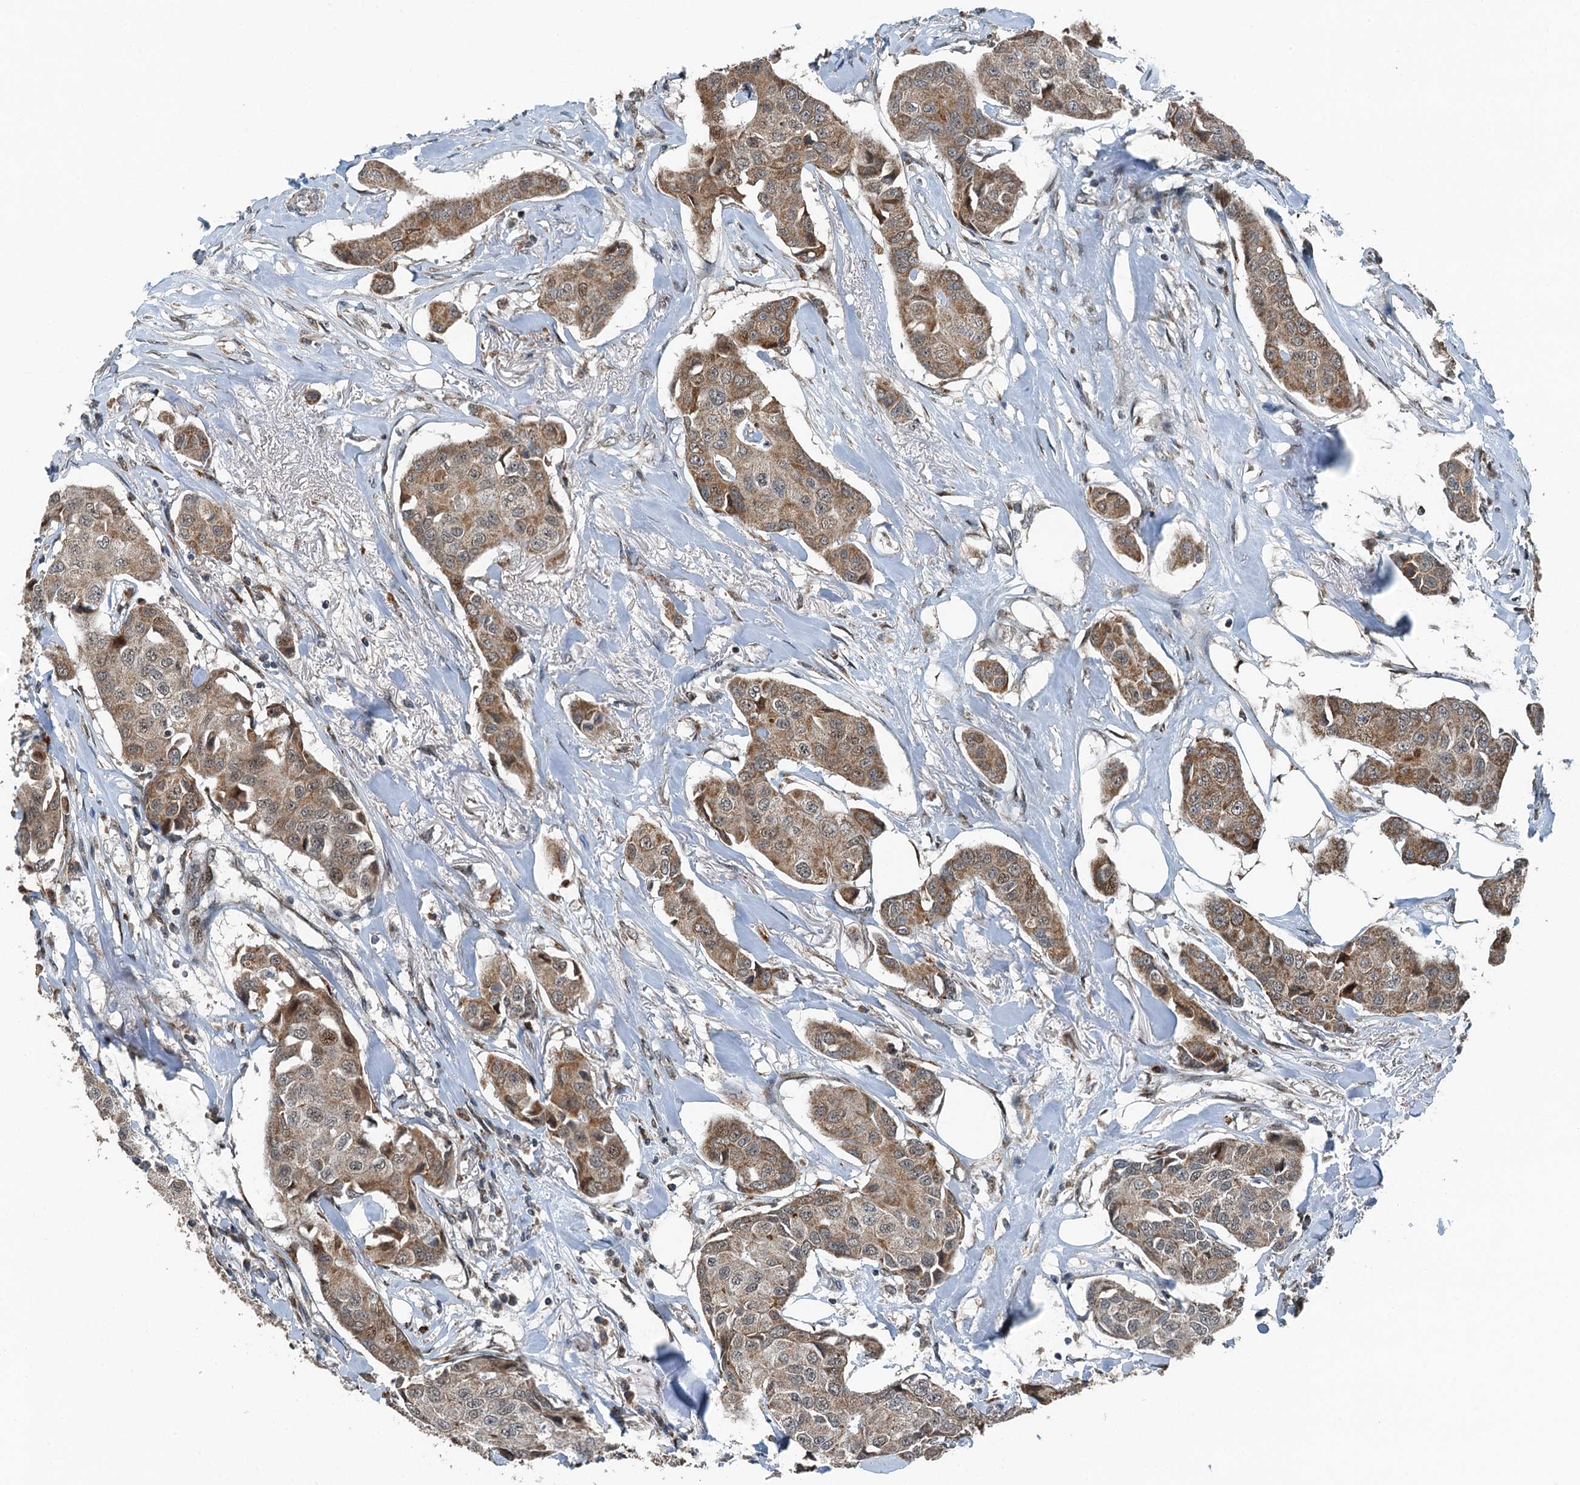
{"staining": {"intensity": "moderate", "quantity": ">75%", "location": "cytoplasmic/membranous"}, "tissue": "breast cancer", "cell_type": "Tumor cells", "image_type": "cancer", "snomed": [{"axis": "morphology", "description": "Duct carcinoma"}, {"axis": "topography", "description": "Breast"}], "caption": "Human breast cancer (invasive ductal carcinoma) stained for a protein (brown) reveals moderate cytoplasmic/membranous positive staining in about >75% of tumor cells.", "gene": "BMERB1", "patient": {"sex": "female", "age": 80}}